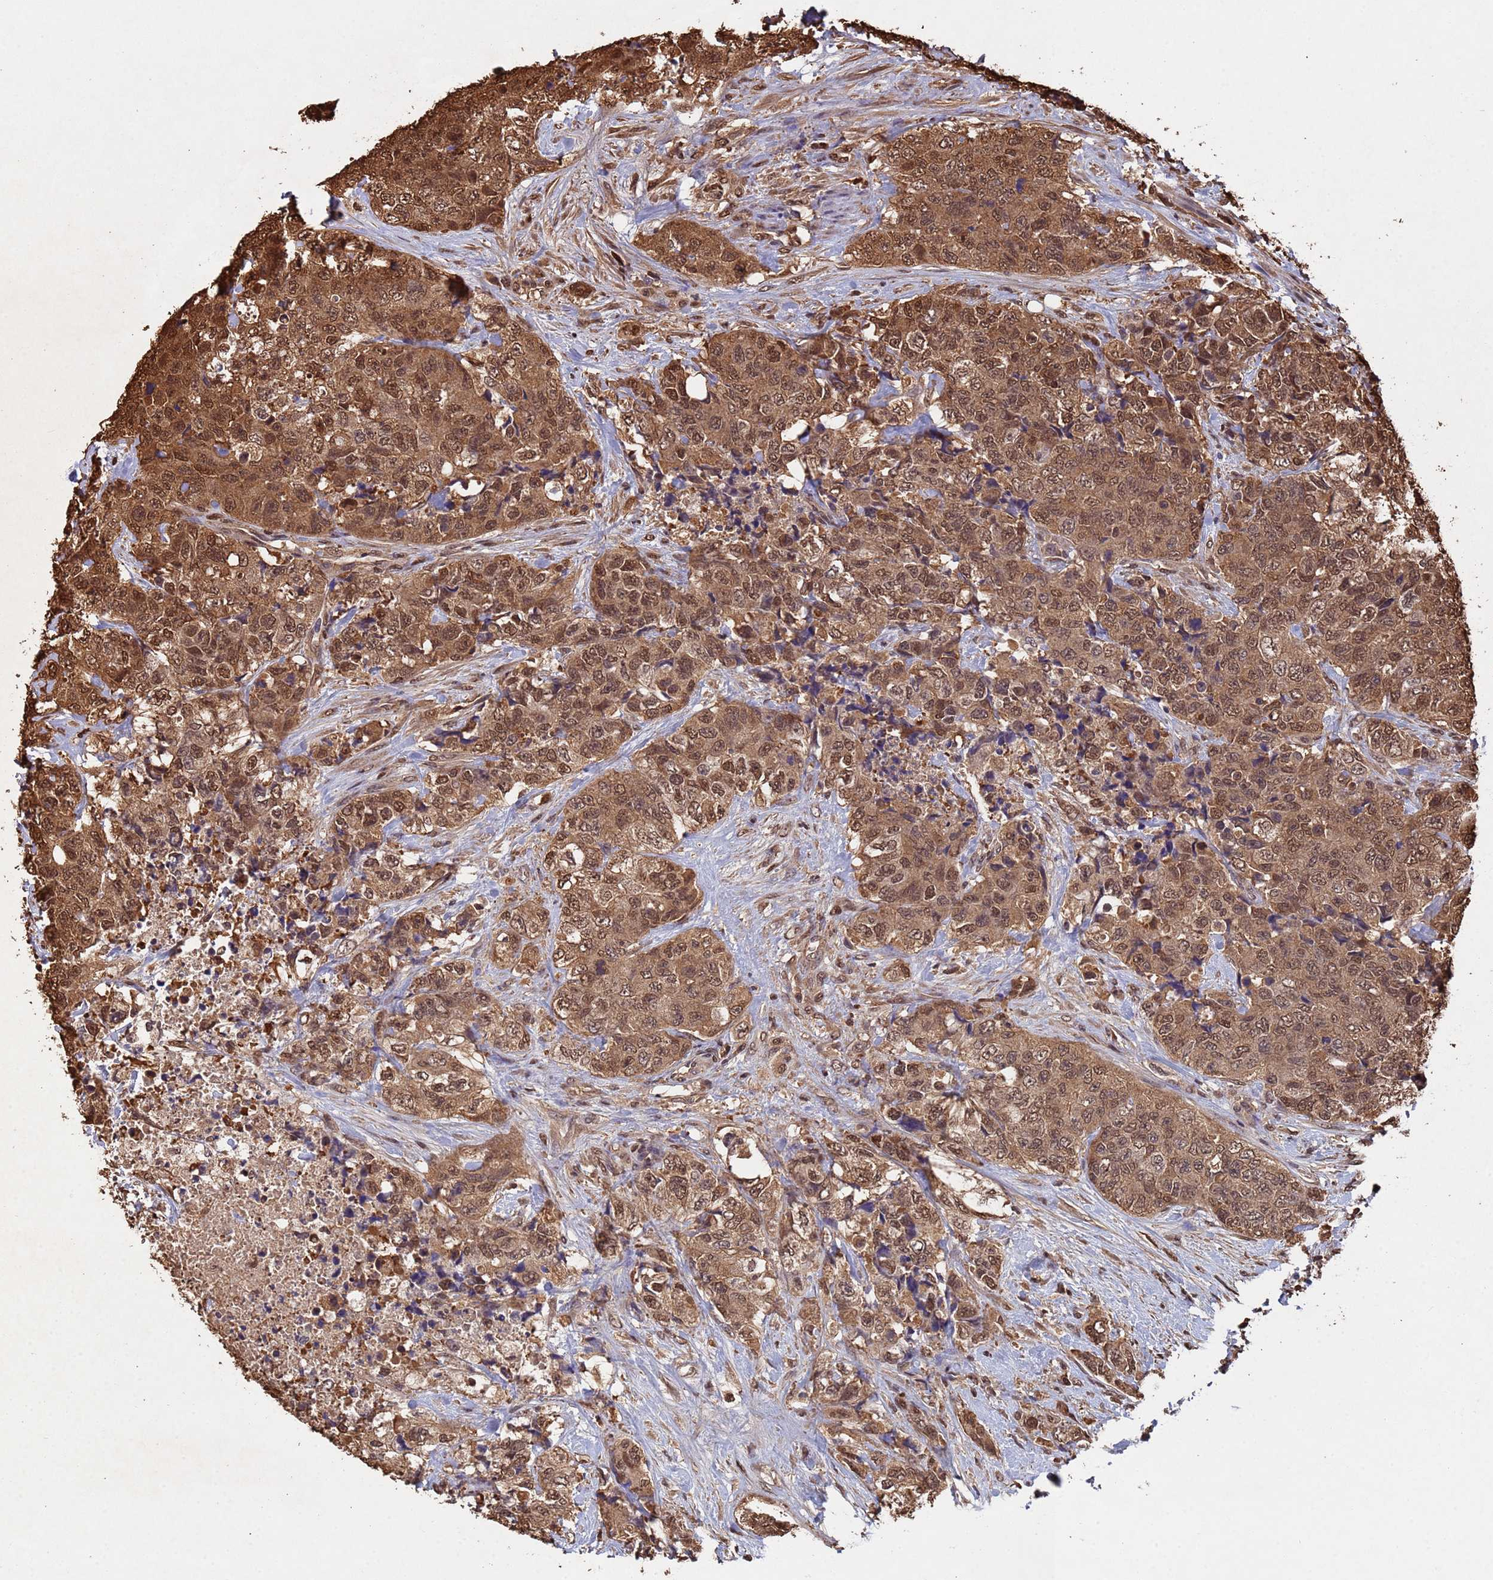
{"staining": {"intensity": "moderate", "quantity": ">75%", "location": "cytoplasmic/membranous,nuclear"}, "tissue": "urothelial cancer", "cell_type": "Tumor cells", "image_type": "cancer", "snomed": [{"axis": "morphology", "description": "Urothelial carcinoma, High grade"}, {"axis": "topography", "description": "Urinary bladder"}], "caption": "Protein expression analysis of urothelial cancer shows moderate cytoplasmic/membranous and nuclear positivity in about >75% of tumor cells.", "gene": "SUMO4", "patient": {"sex": "female", "age": 78}}